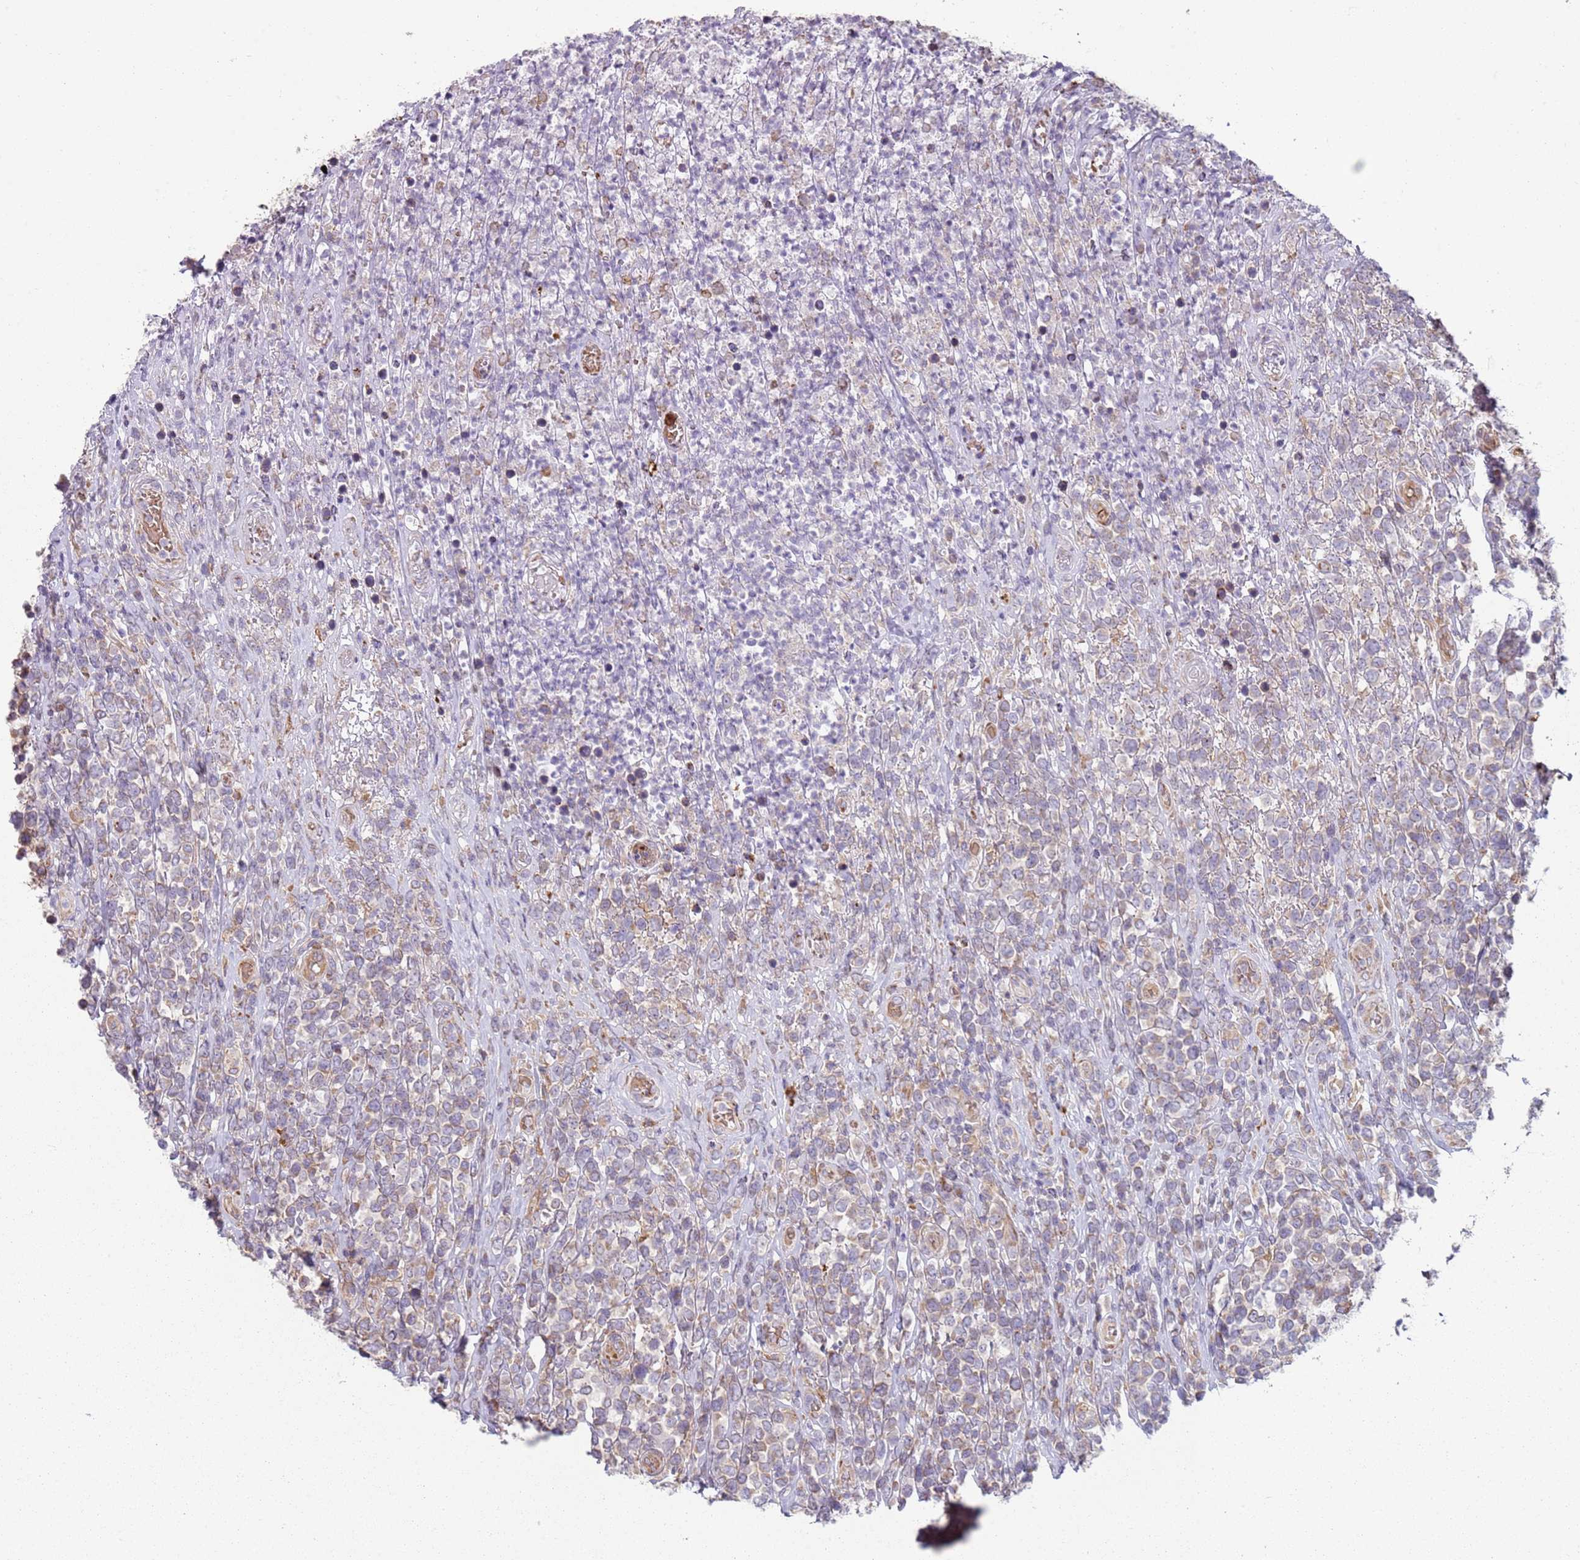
{"staining": {"intensity": "weak", "quantity": "25%-75%", "location": "cytoplasmic/membranous"}, "tissue": "lymphoma", "cell_type": "Tumor cells", "image_type": "cancer", "snomed": [{"axis": "morphology", "description": "Malignant lymphoma, non-Hodgkin's type, High grade"}, {"axis": "topography", "description": "Soft tissue"}], "caption": "Lymphoma stained with a protein marker exhibits weak staining in tumor cells.", "gene": "SPATA2", "patient": {"sex": "female", "age": 56}}